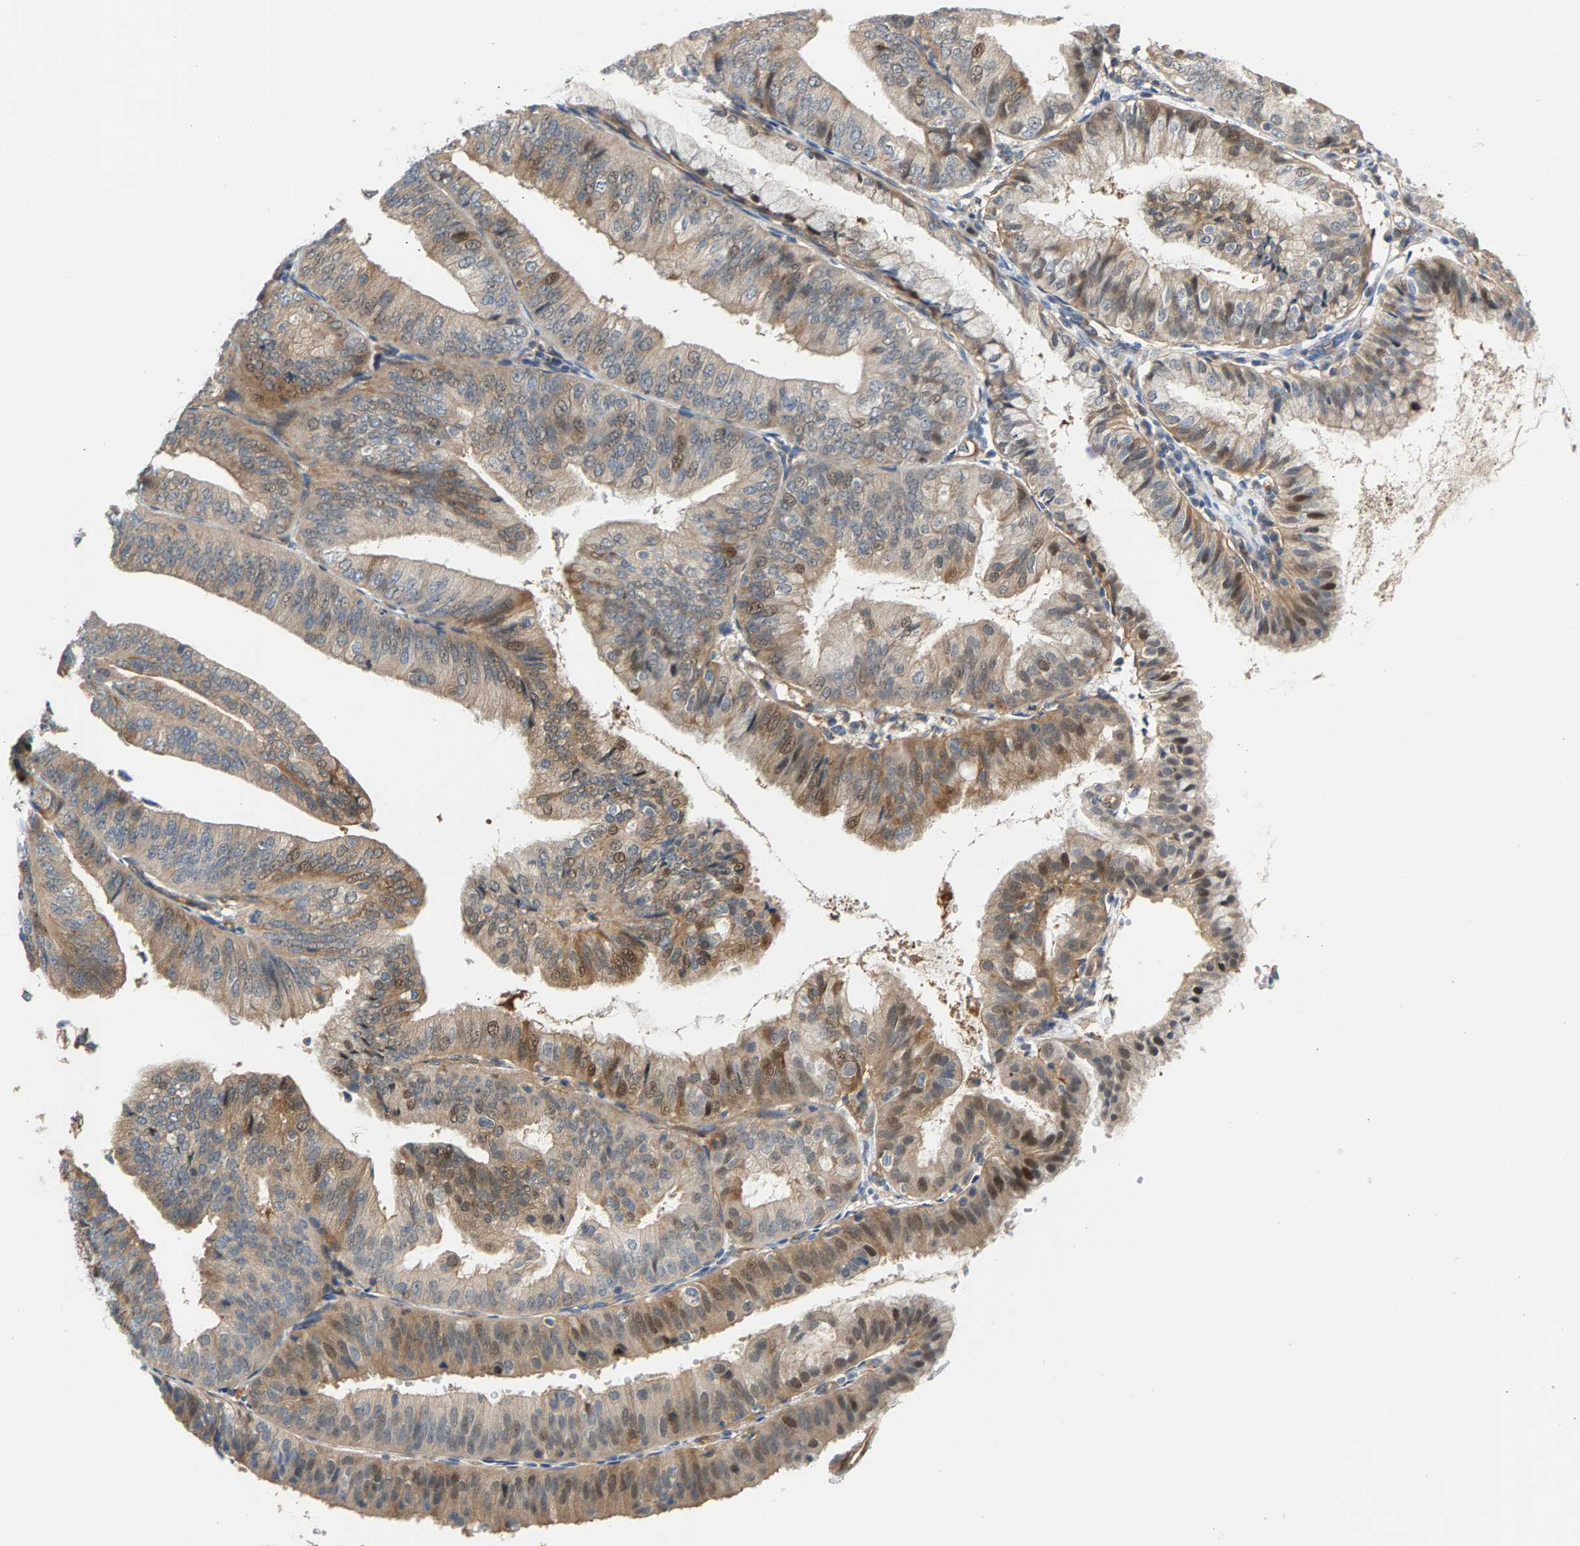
{"staining": {"intensity": "moderate", "quantity": "25%-75%", "location": "cytoplasmic/membranous,nuclear"}, "tissue": "endometrial cancer", "cell_type": "Tumor cells", "image_type": "cancer", "snomed": [{"axis": "morphology", "description": "Adenocarcinoma, NOS"}, {"axis": "topography", "description": "Endometrium"}], "caption": "High-power microscopy captured an immunohistochemistry (IHC) histopathology image of endometrial cancer (adenocarcinoma), revealing moderate cytoplasmic/membranous and nuclear staining in about 25%-75% of tumor cells.", "gene": "KRTAP27-1", "patient": {"sex": "female", "age": 63}}